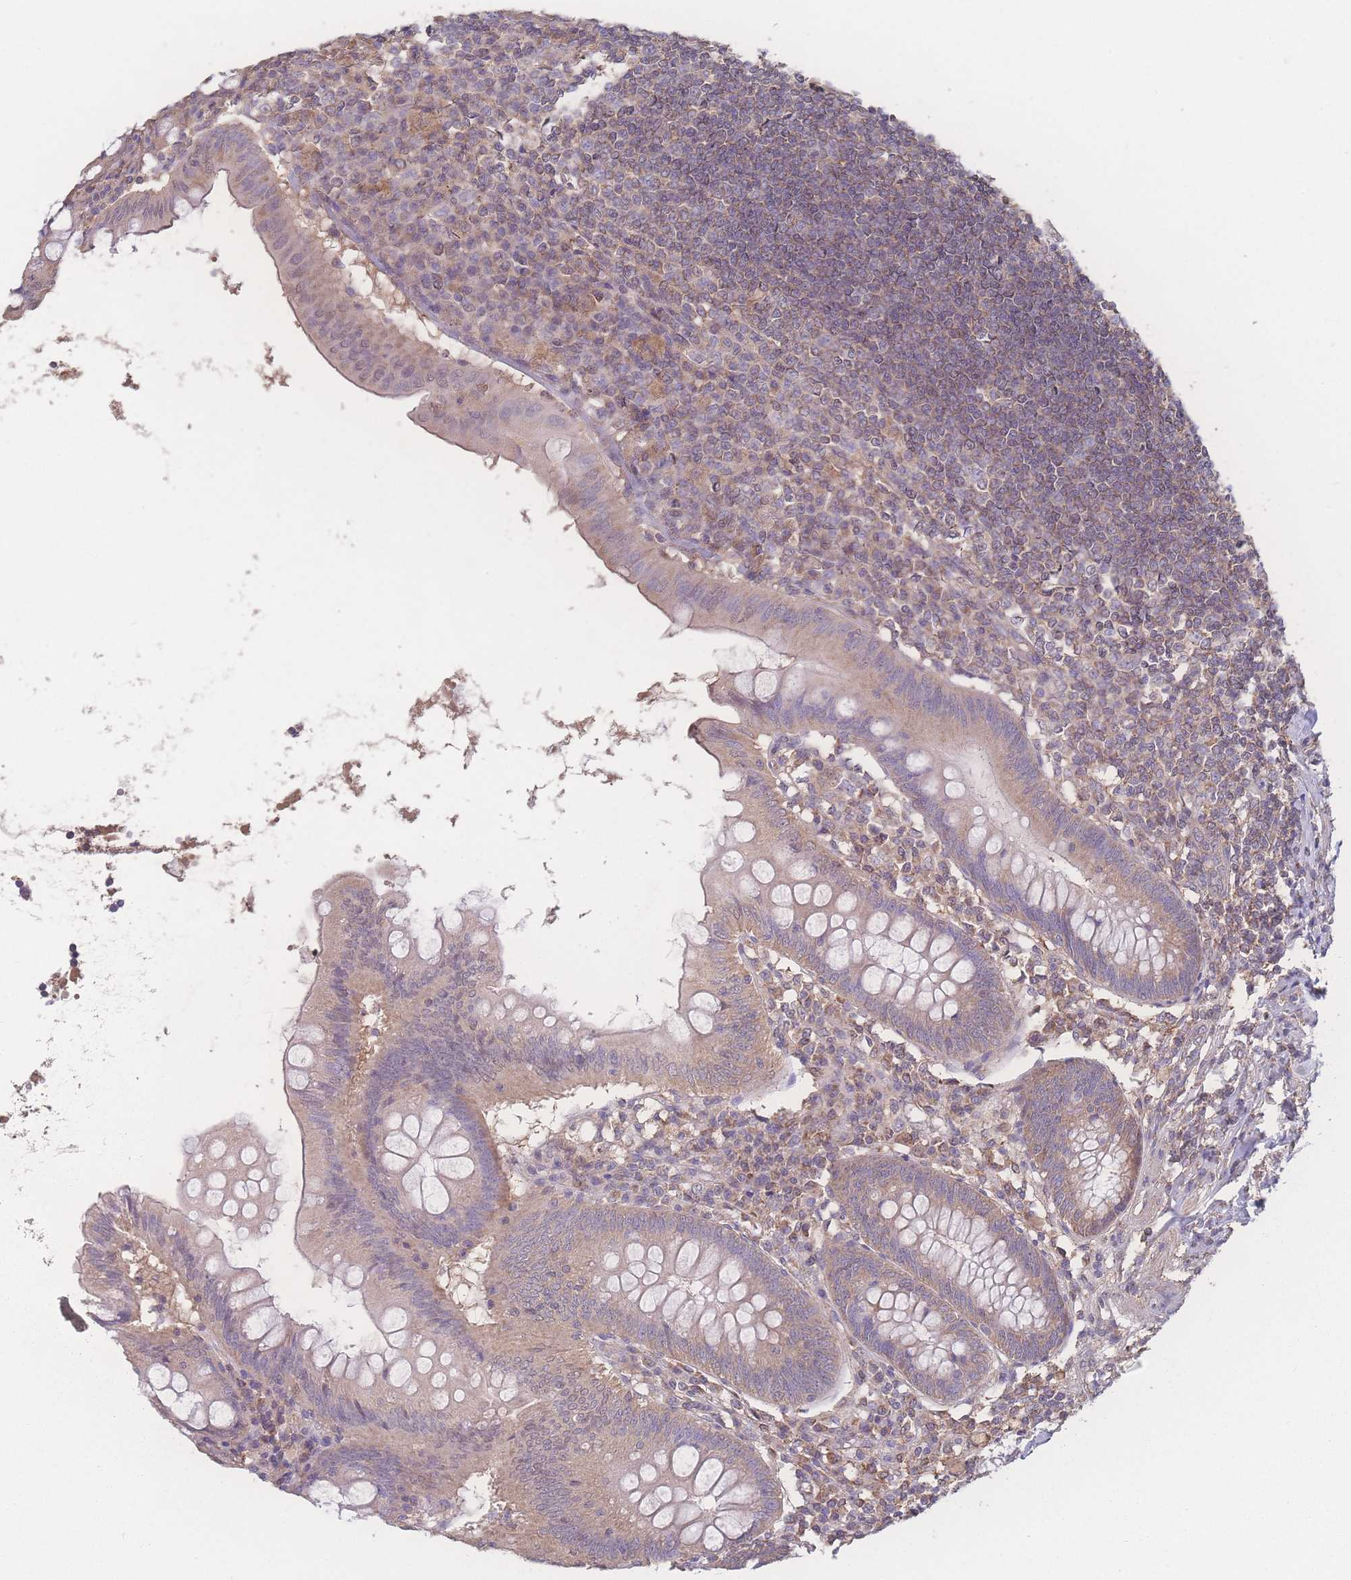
{"staining": {"intensity": "weak", "quantity": "<25%", "location": "cytoplasmic/membranous"}, "tissue": "appendix", "cell_type": "Glandular cells", "image_type": "normal", "snomed": [{"axis": "morphology", "description": "Normal tissue, NOS"}, {"axis": "topography", "description": "Appendix"}], "caption": "This is a micrograph of immunohistochemistry (IHC) staining of normal appendix, which shows no positivity in glandular cells. Brightfield microscopy of IHC stained with DAB (3,3'-diaminobenzidine) (brown) and hematoxylin (blue), captured at high magnification.", "gene": "GIPR", "patient": {"sex": "female", "age": 54}}